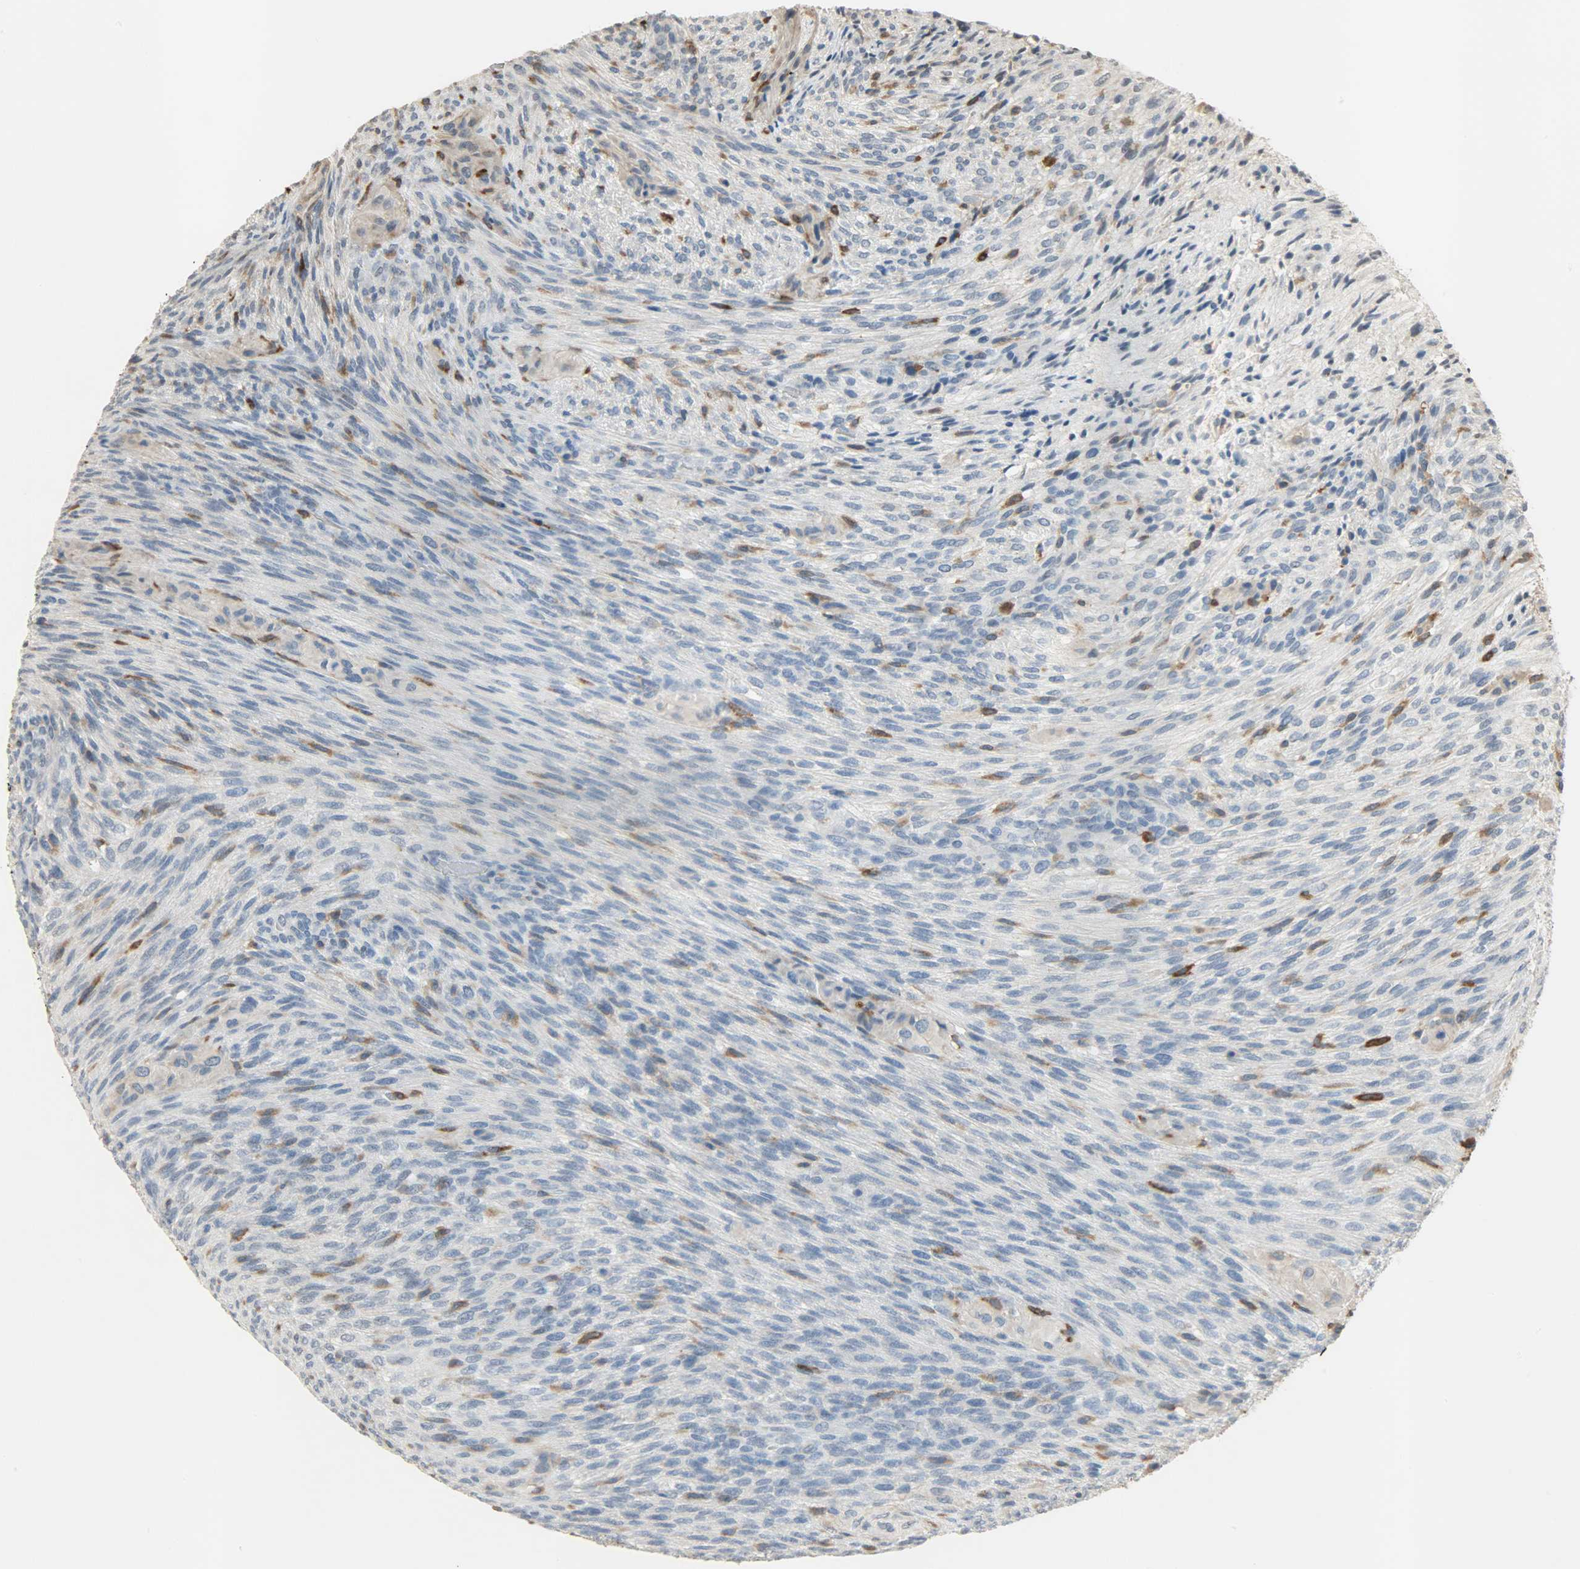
{"staining": {"intensity": "moderate", "quantity": "<25%", "location": "cytoplasmic/membranous"}, "tissue": "glioma", "cell_type": "Tumor cells", "image_type": "cancer", "snomed": [{"axis": "morphology", "description": "Glioma, malignant, High grade"}, {"axis": "topography", "description": "Cerebral cortex"}], "caption": "Human glioma stained with a protein marker shows moderate staining in tumor cells.", "gene": "SKAP2", "patient": {"sex": "female", "age": 55}}